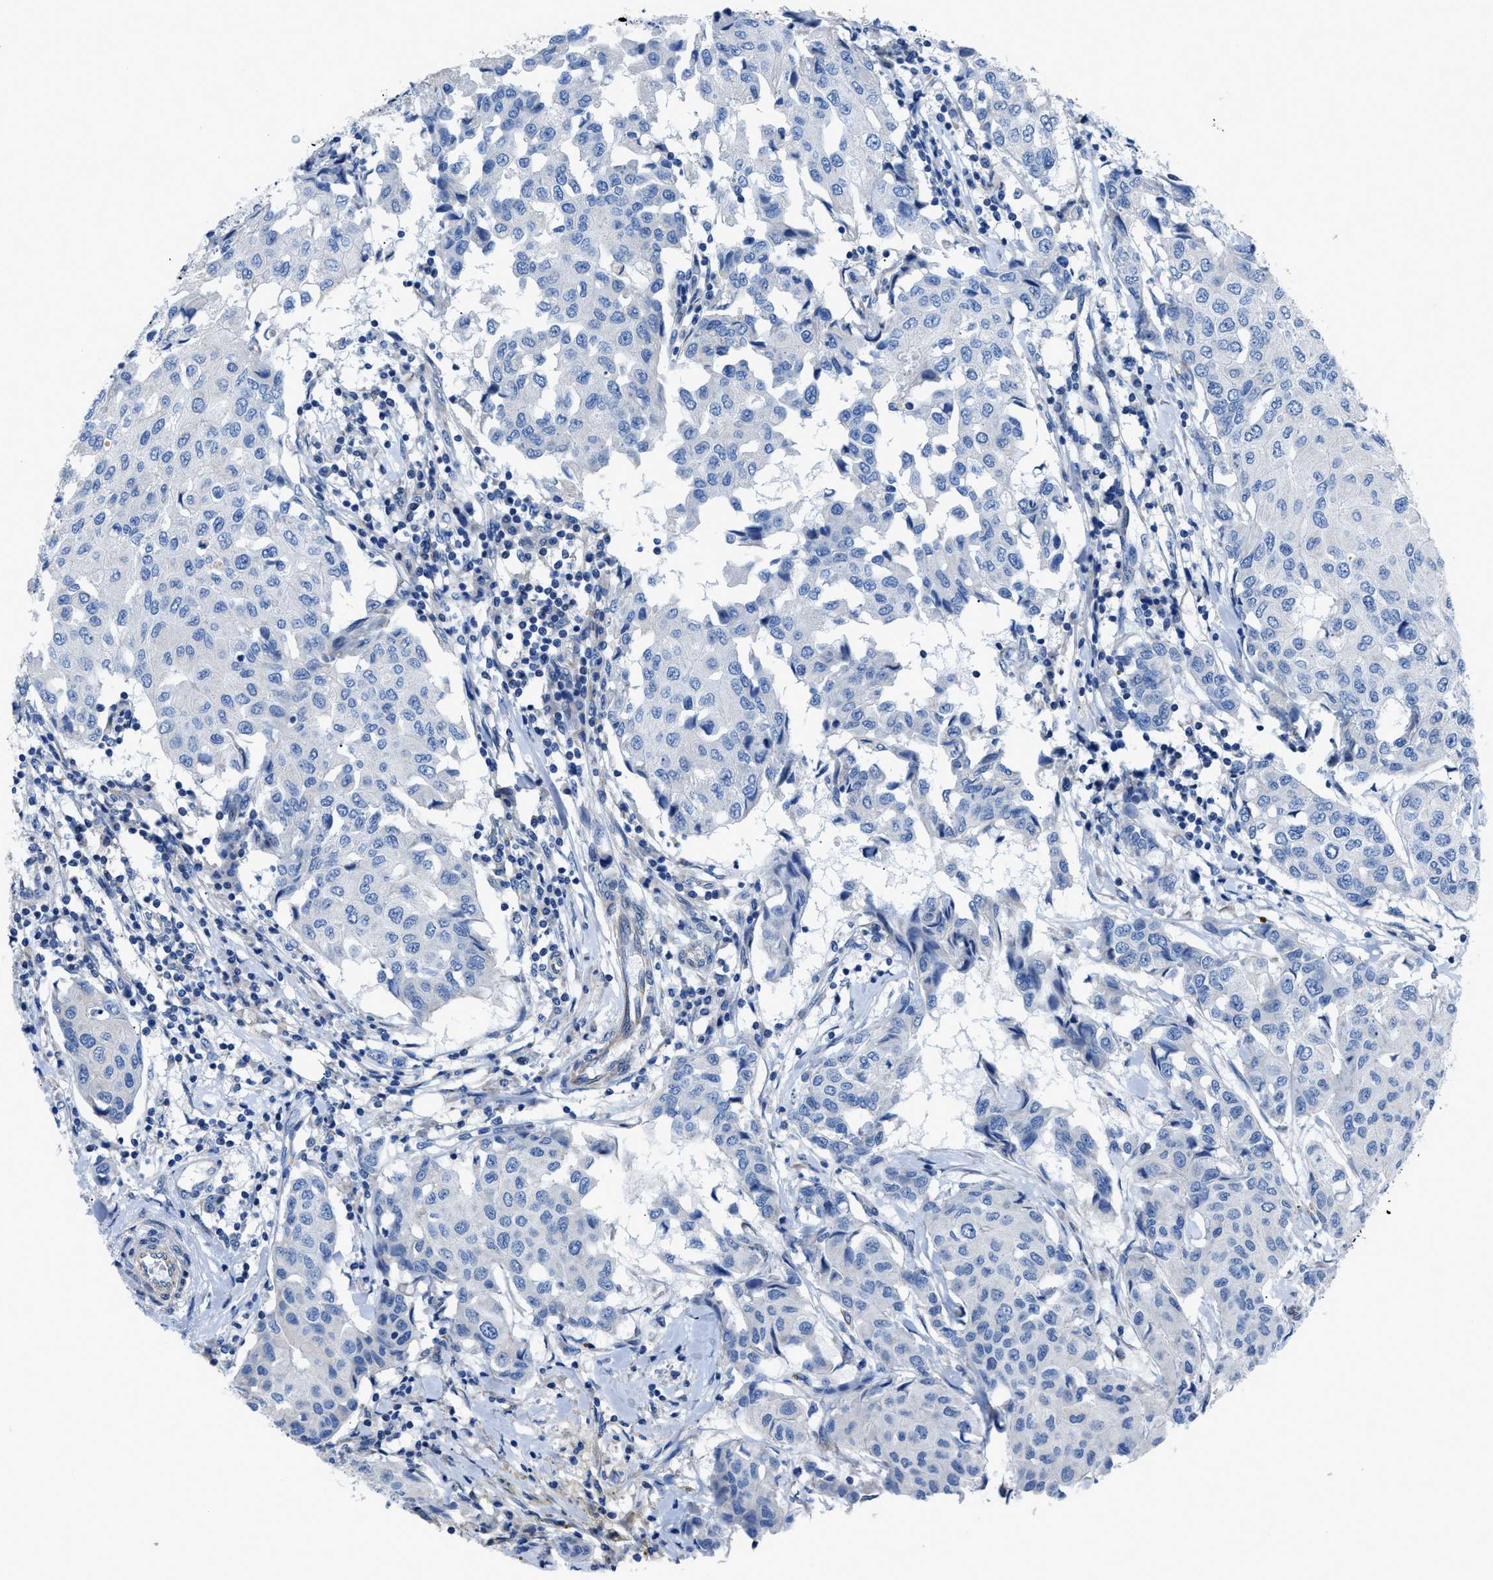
{"staining": {"intensity": "negative", "quantity": "none", "location": "none"}, "tissue": "breast cancer", "cell_type": "Tumor cells", "image_type": "cancer", "snomed": [{"axis": "morphology", "description": "Duct carcinoma"}, {"axis": "topography", "description": "Breast"}], "caption": "DAB immunohistochemical staining of breast infiltrating ductal carcinoma demonstrates no significant expression in tumor cells. Brightfield microscopy of IHC stained with DAB (3,3'-diaminobenzidine) (brown) and hematoxylin (blue), captured at high magnification.", "gene": "ITPR1", "patient": {"sex": "female", "age": 80}}